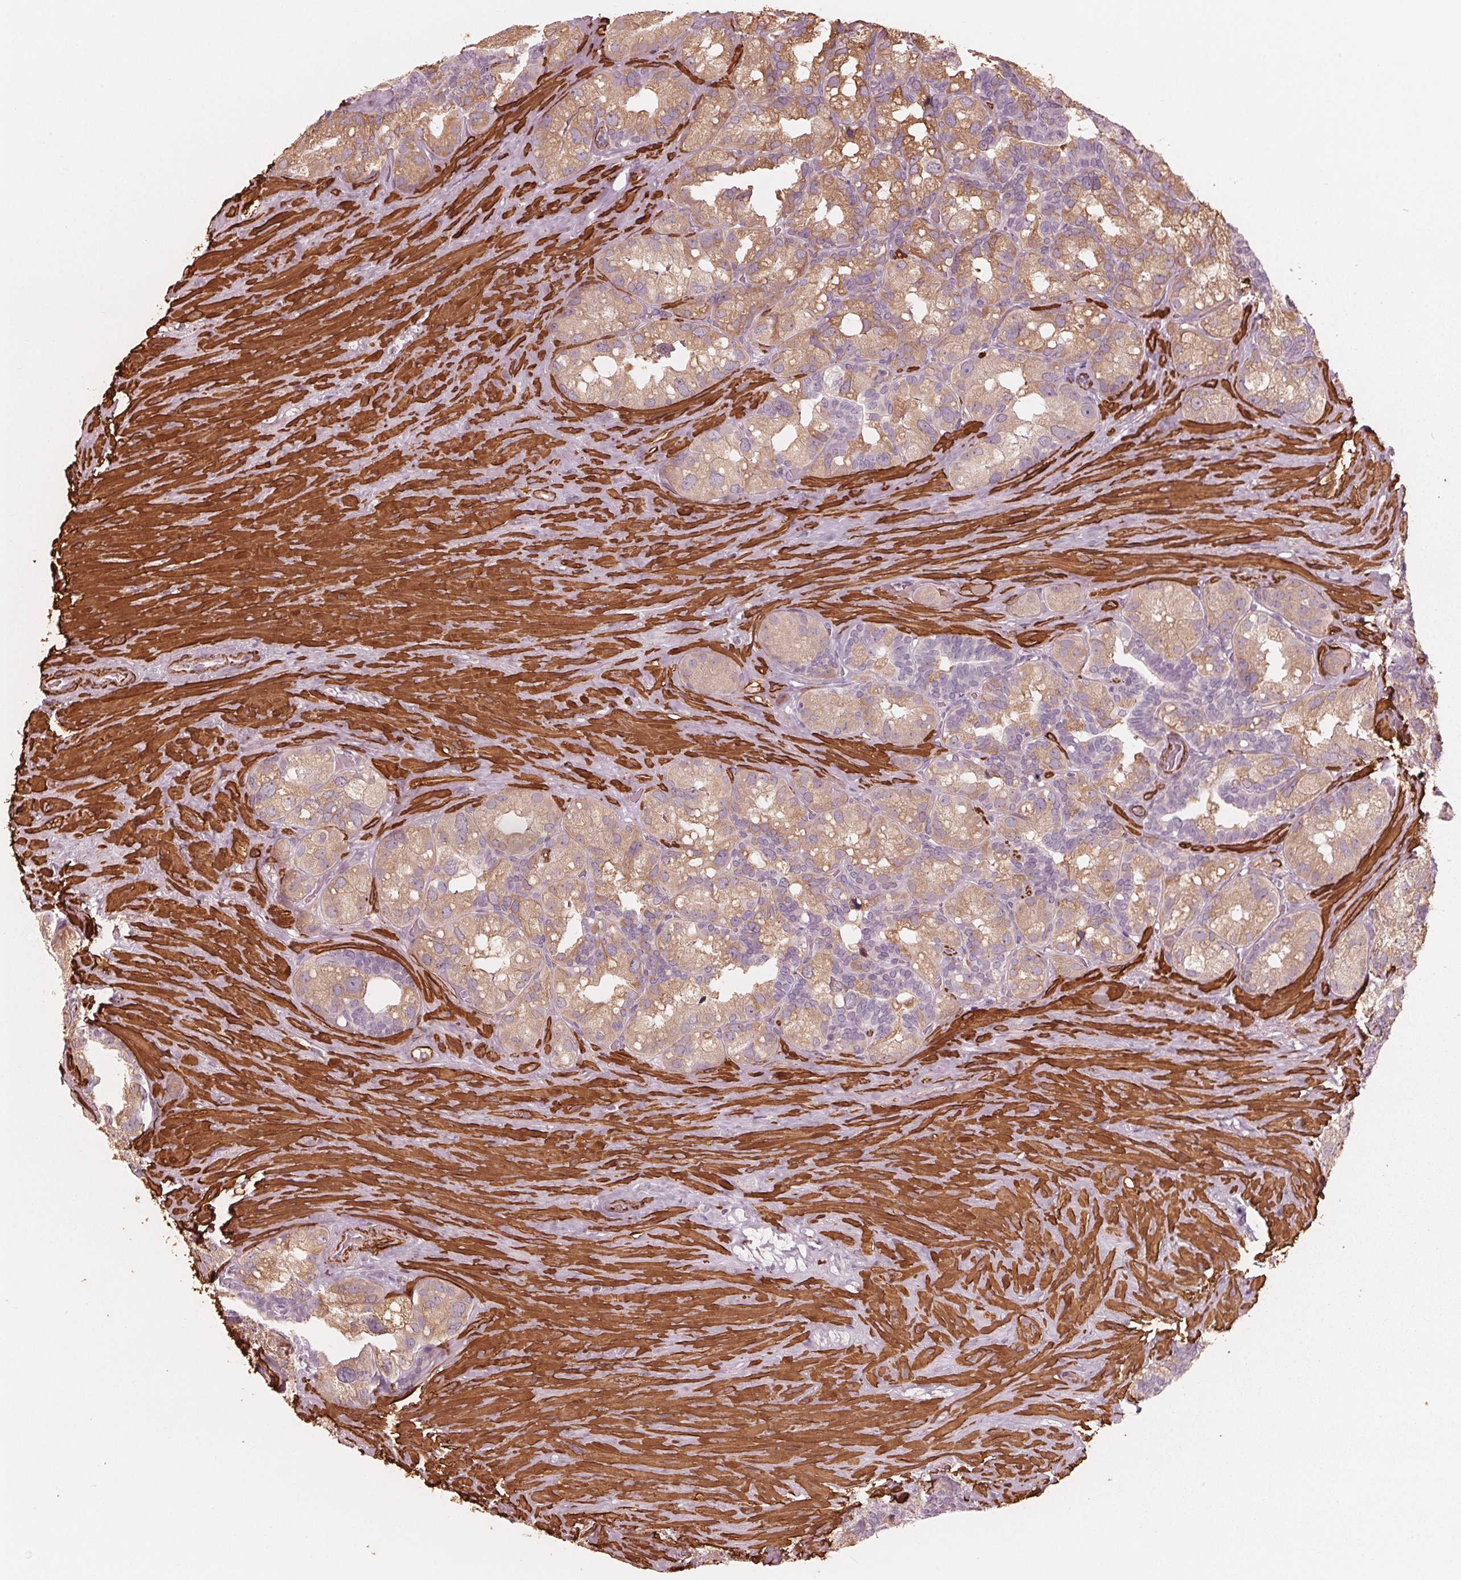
{"staining": {"intensity": "weak", "quantity": ">75%", "location": "cytoplasmic/membranous"}, "tissue": "seminal vesicle", "cell_type": "Glandular cells", "image_type": "normal", "snomed": [{"axis": "morphology", "description": "Normal tissue, NOS"}, {"axis": "topography", "description": "Seminal veicle"}], "caption": "Immunohistochemistry of normal seminal vesicle shows low levels of weak cytoplasmic/membranous staining in about >75% of glandular cells. (DAB = brown stain, brightfield microscopy at high magnification).", "gene": "MIER3", "patient": {"sex": "male", "age": 60}}